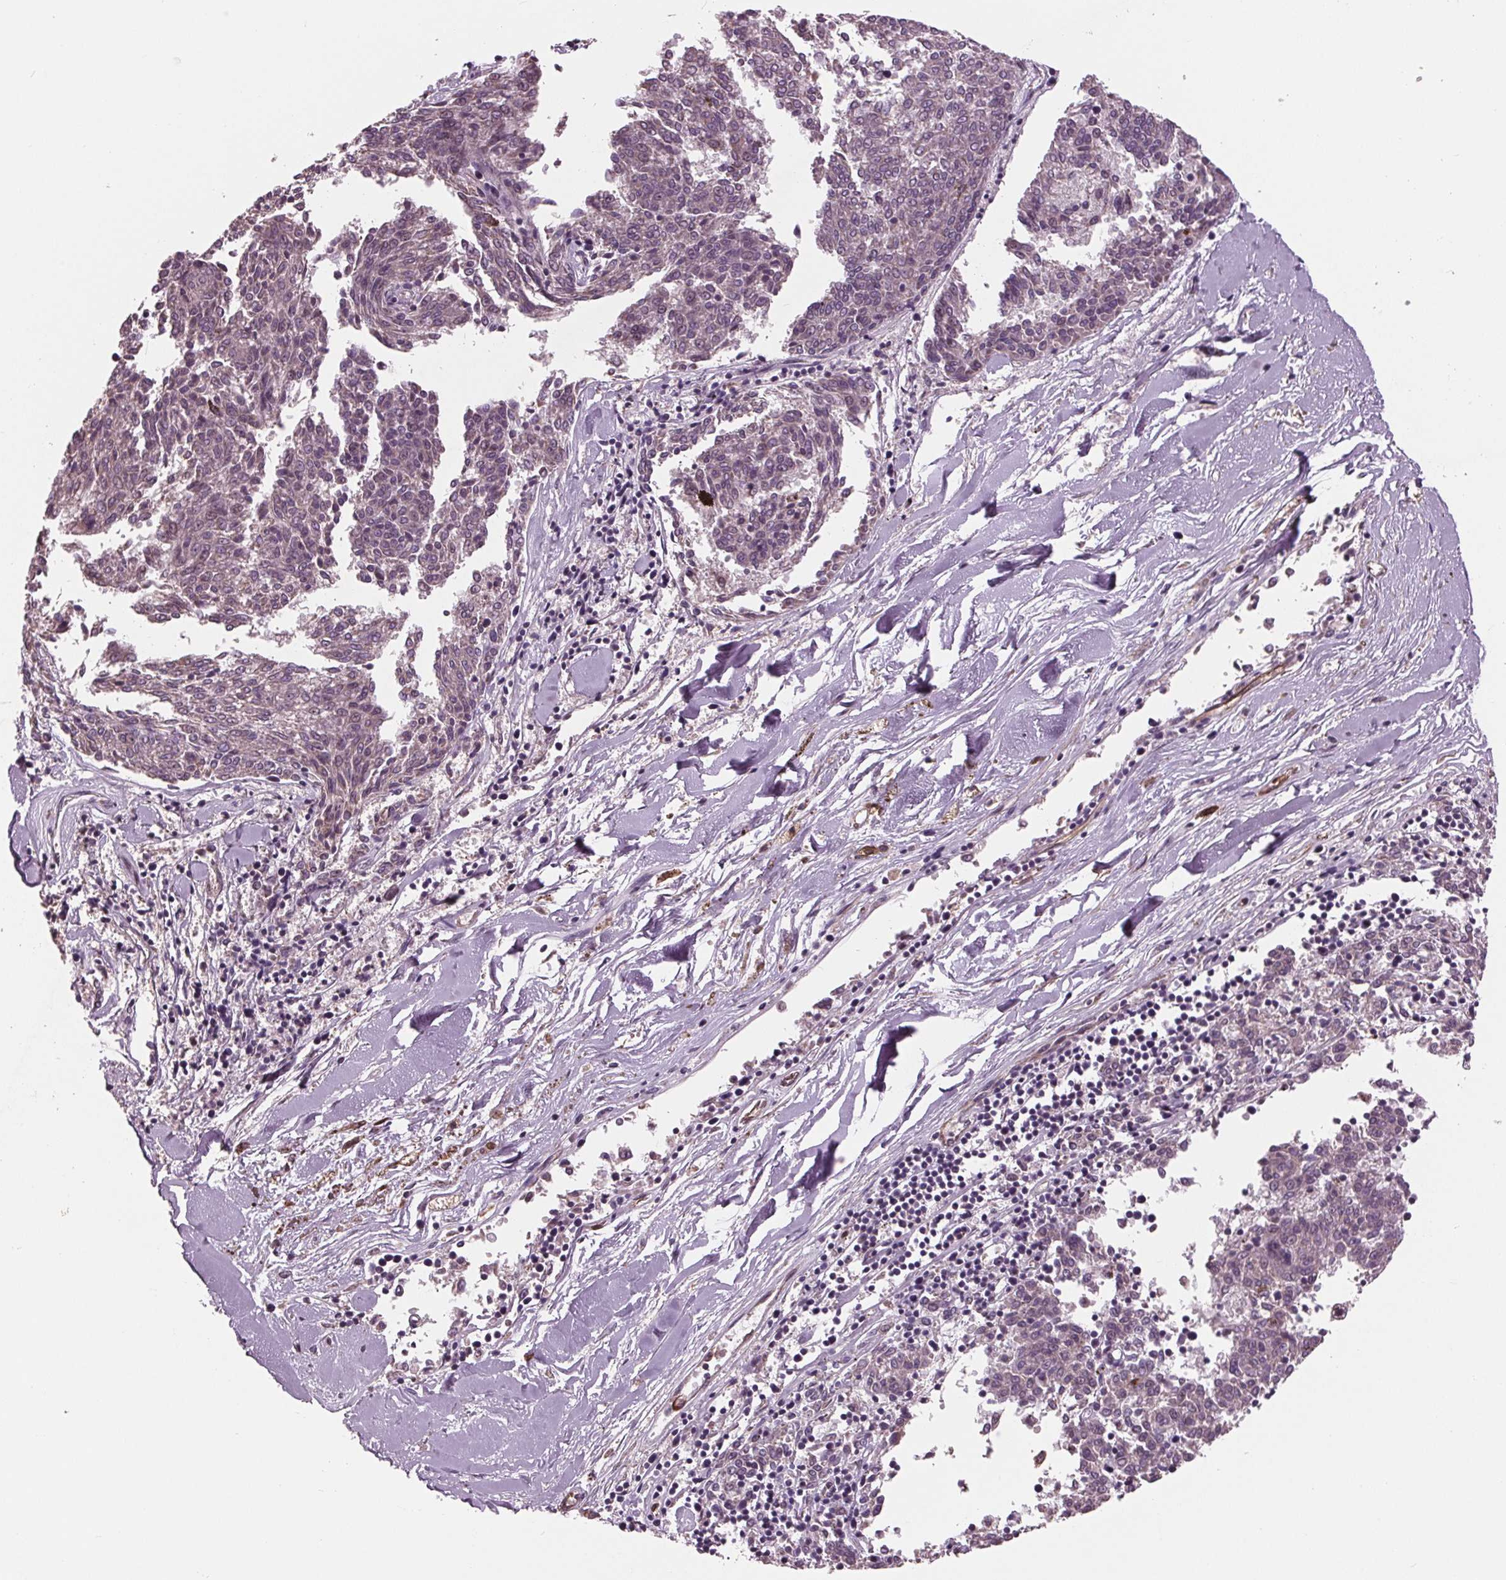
{"staining": {"intensity": "negative", "quantity": "none", "location": "none"}, "tissue": "melanoma", "cell_type": "Tumor cells", "image_type": "cancer", "snomed": [{"axis": "morphology", "description": "Malignant melanoma, NOS"}, {"axis": "topography", "description": "Skin"}], "caption": "This is an immunohistochemistry (IHC) histopathology image of human malignant melanoma. There is no expression in tumor cells.", "gene": "MAPK8", "patient": {"sex": "female", "age": 72}}